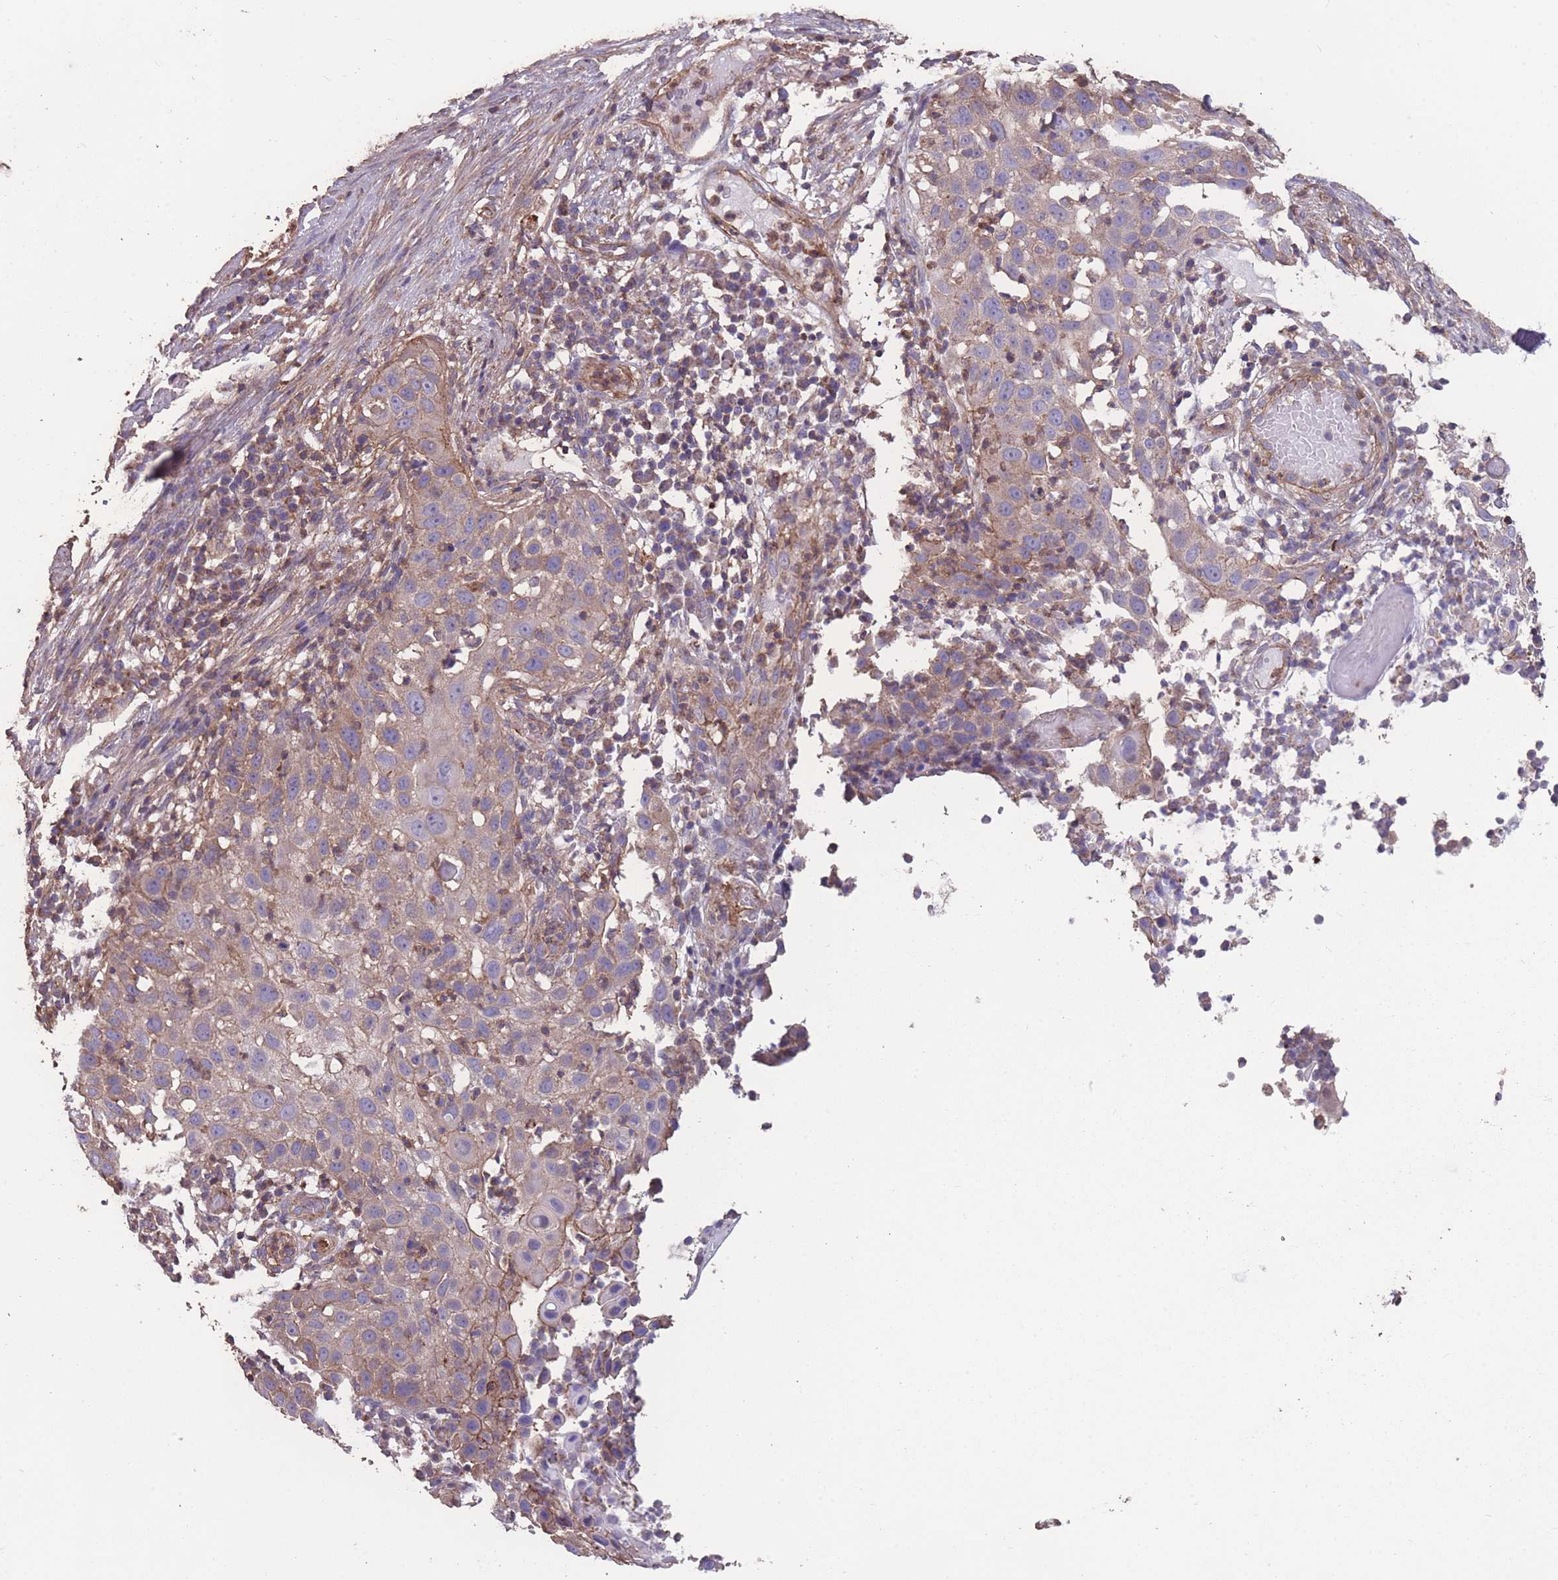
{"staining": {"intensity": "weak", "quantity": ">75%", "location": "cytoplasmic/membranous"}, "tissue": "skin cancer", "cell_type": "Tumor cells", "image_type": "cancer", "snomed": [{"axis": "morphology", "description": "Squamous cell carcinoma, NOS"}, {"axis": "topography", "description": "Skin"}], "caption": "IHC photomicrograph of skin cancer stained for a protein (brown), which displays low levels of weak cytoplasmic/membranous expression in approximately >75% of tumor cells.", "gene": "NUDT21", "patient": {"sex": "female", "age": 44}}